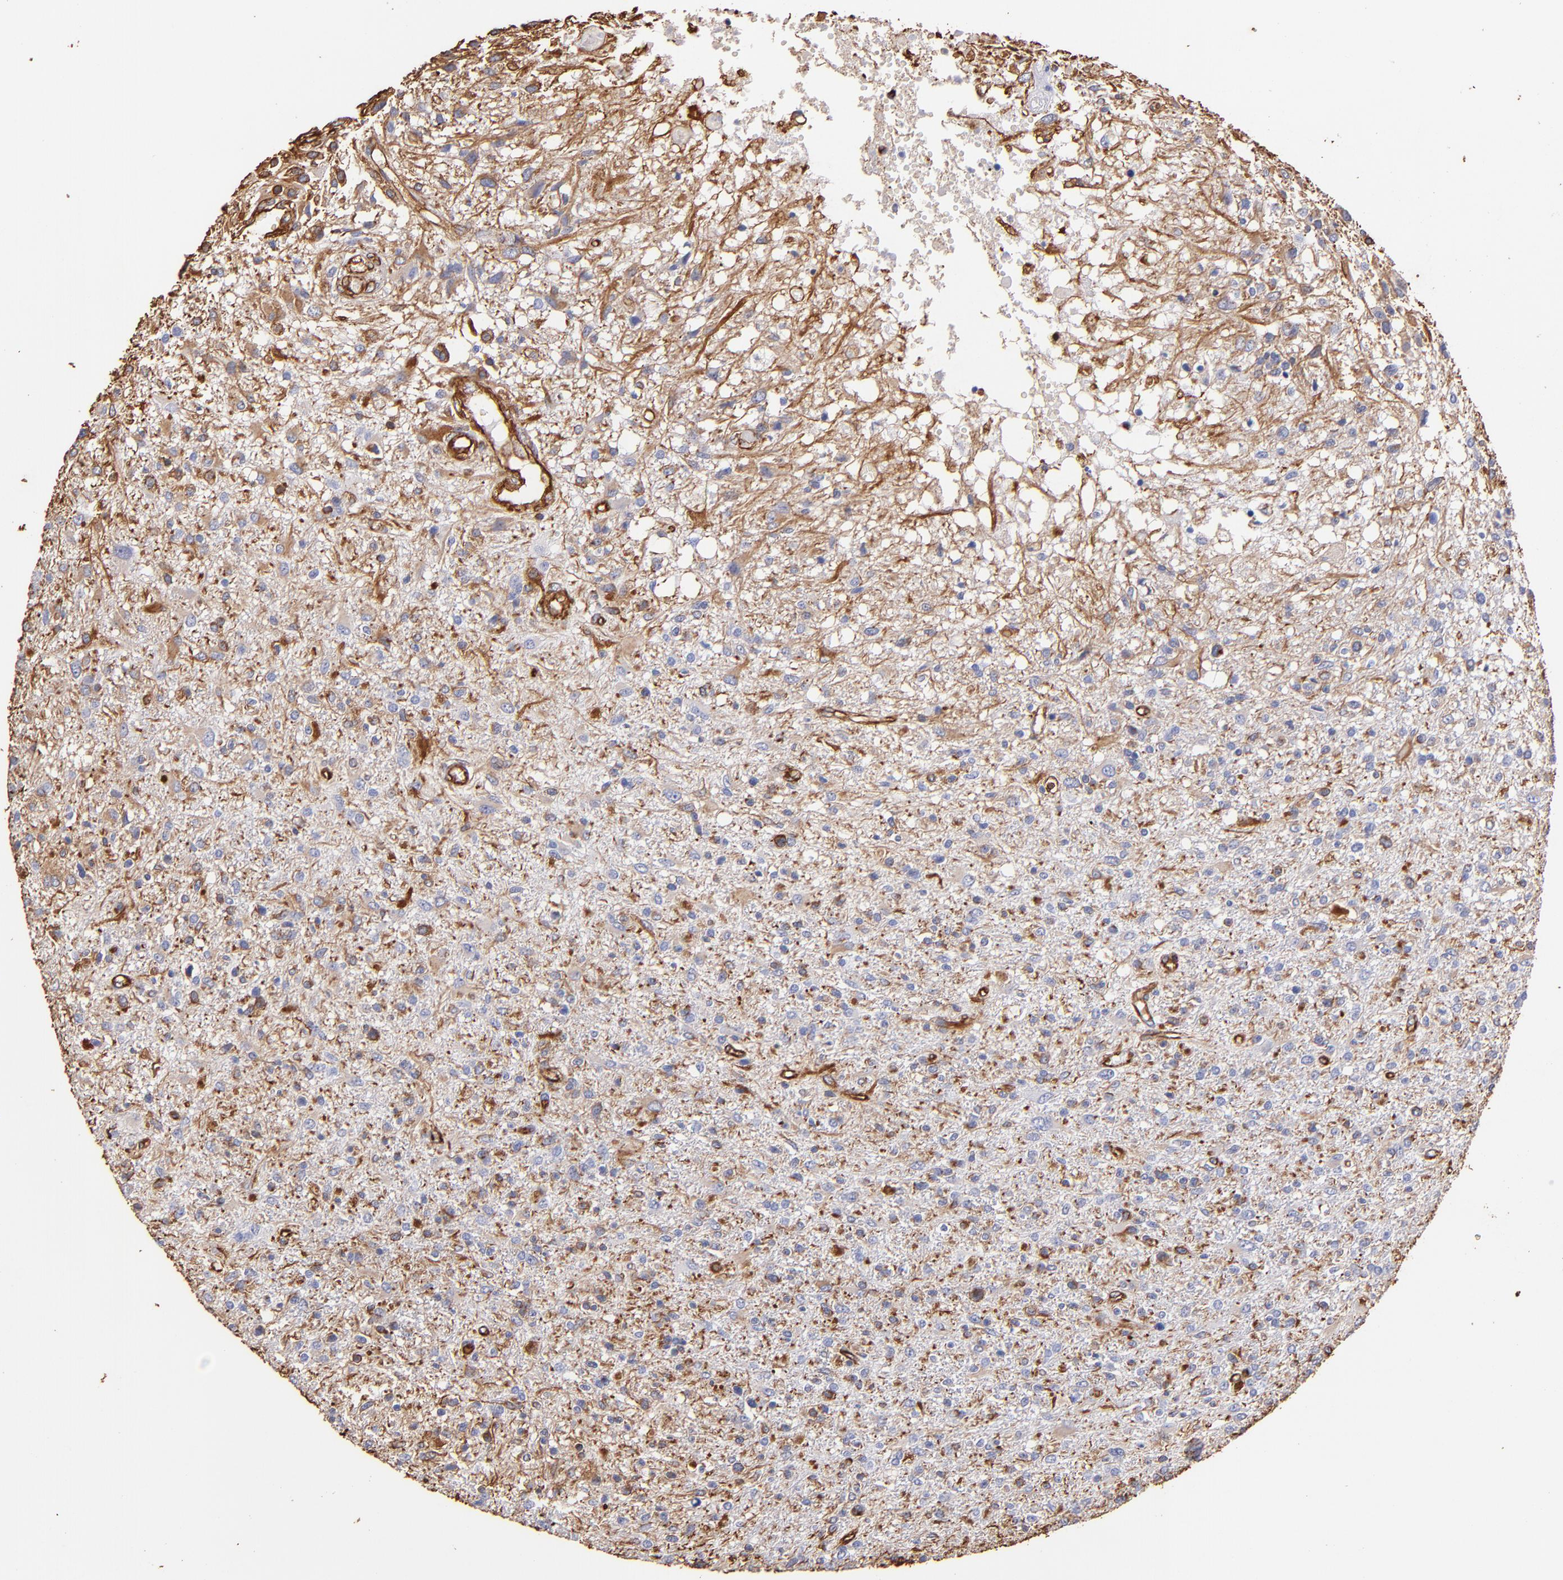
{"staining": {"intensity": "moderate", "quantity": "25%-75%", "location": "cytoplasmic/membranous"}, "tissue": "glioma", "cell_type": "Tumor cells", "image_type": "cancer", "snomed": [{"axis": "morphology", "description": "Glioma, malignant, High grade"}, {"axis": "topography", "description": "Cerebral cortex"}], "caption": "High-magnification brightfield microscopy of malignant high-grade glioma stained with DAB (3,3'-diaminobenzidine) (brown) and counterstained with hematoxylin (blue). tumor cells exhibit moderate cytoplasmic/membranous expression is appreciated in approximately25%-75% of cells. Using DAB (3,3'-diaminobenzidine) (brown) and hematoxylin (blue) stains, captured at high magnification using brightfield microscopy.", "gene": "VIM", "patient": {"sex": "male", "age": 76}}